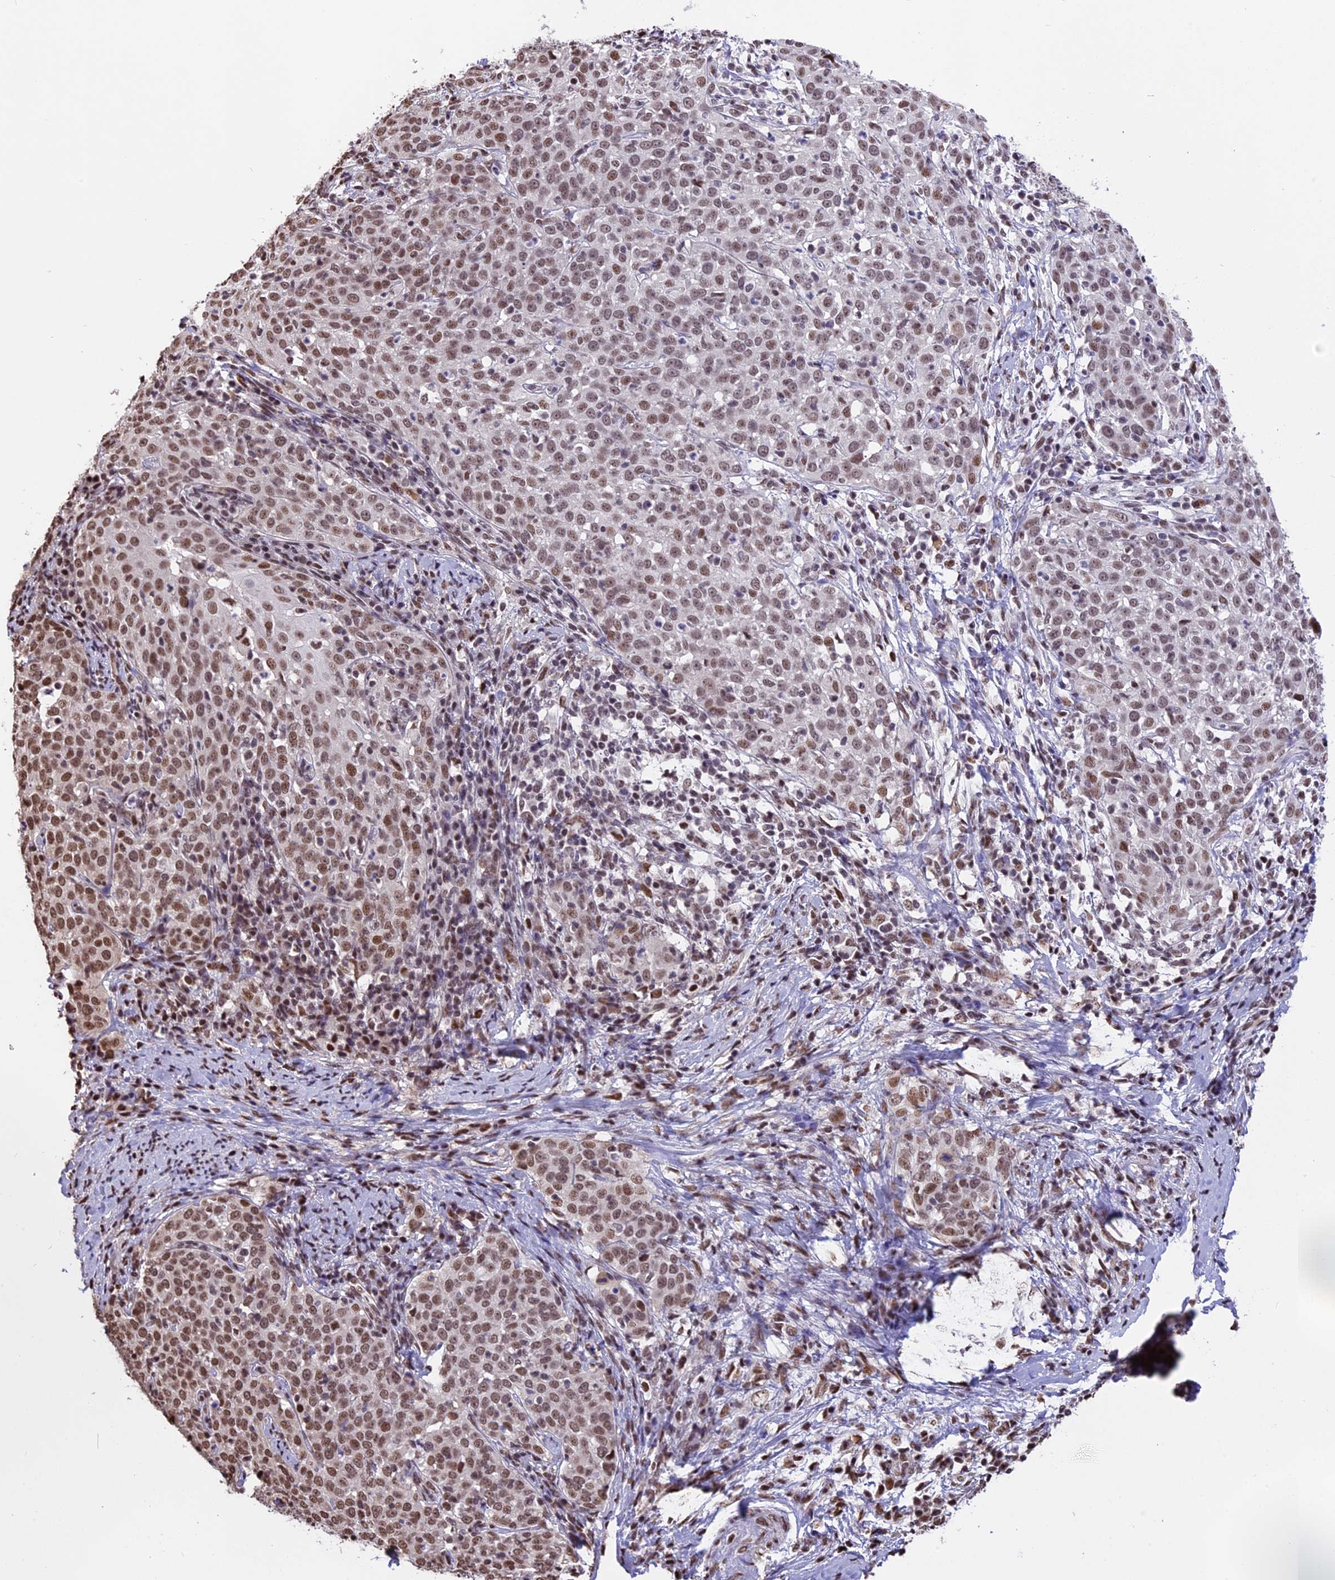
{"staining": {"intensity": "moderate", "quantity": ">75%", "location": "nuclear"}, "tissue": "cervical cancer", "cell_type": "Tumor cells", "image_type": "cancer", "snomed": [{"axis": "morphology", "description": "Squamous cell carcinoma, NOS"}, {"axis": "topography", "description": "Cervix"}], "caption": "Immunohistochemistry (IHC) staining of cervical cancer (squamous cell carcinoma), which exhibits medium levels of moderate nuclear staining in approximately >75% of tumor cells indicating moderate nuclear protein expression. The staining was performed using DAB (3,3'-diaminobenzidine) (brown) for protein detection and nuclei were counterstained in hematoxylin (blue).", "gene": "POLR3E", "patient": {"sex": "female", "age": 57}}